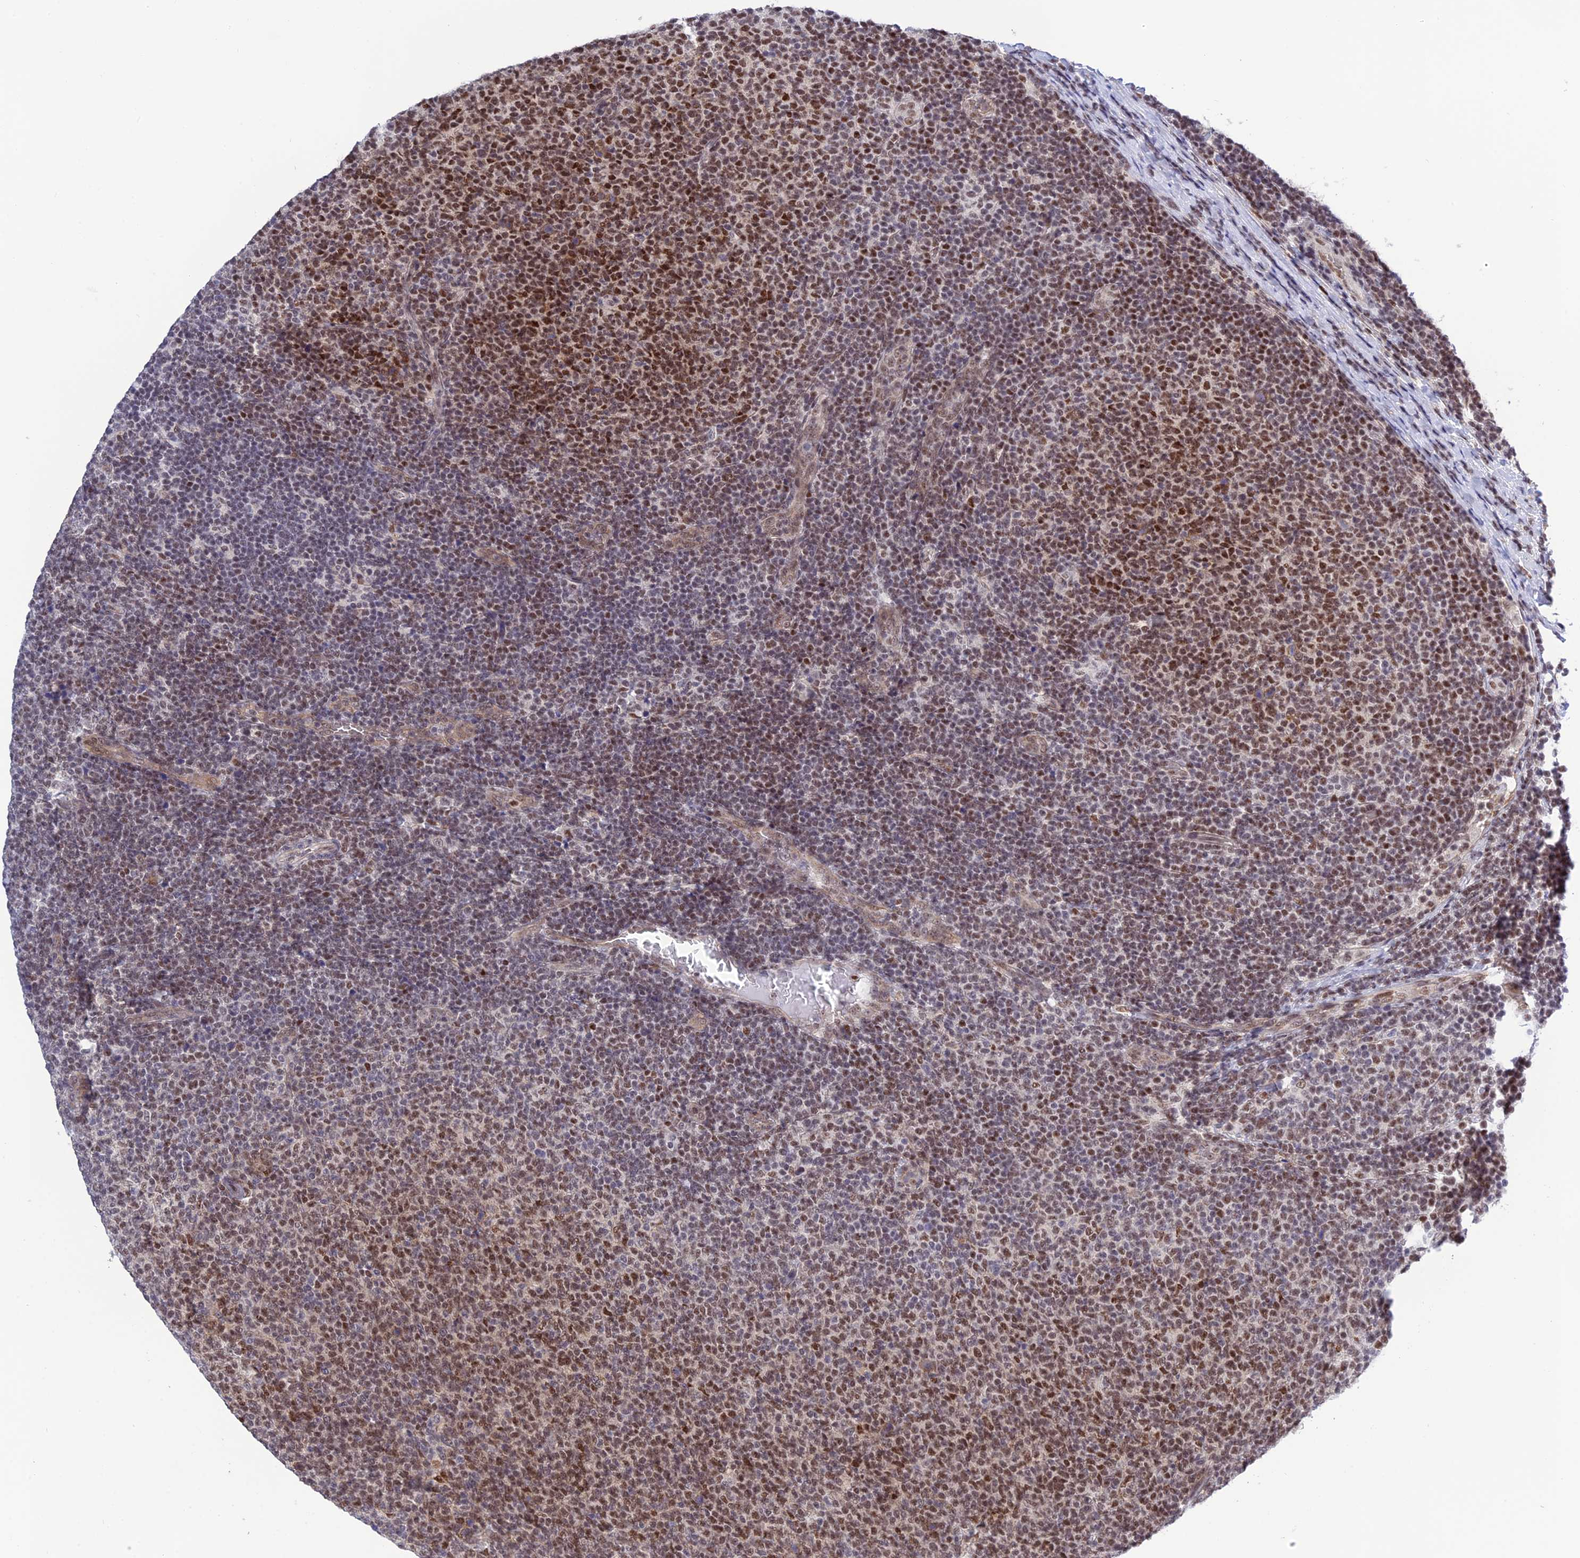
{"staining": {"intensity": "moderate", "quantity": "25%-75%", "location": "nuclear"}, "tissue": "lymphoma", "cell_type": "Tumor cells", "image_type": "cancer", "snomed": [{"axis": "morphology", "description": "Malignant lymphoma, non-Hodgkin's type, Low grade"}, {"axis": "topography", "description": "Lymph node"}], "caption": "Protein staining by immunohistochemistry shows moderate nuclear staining in about 25%-75% of tumor cells in lymphoma.", "gene": "TCEA1", "patient": {"sex": "male", "age": 66}}